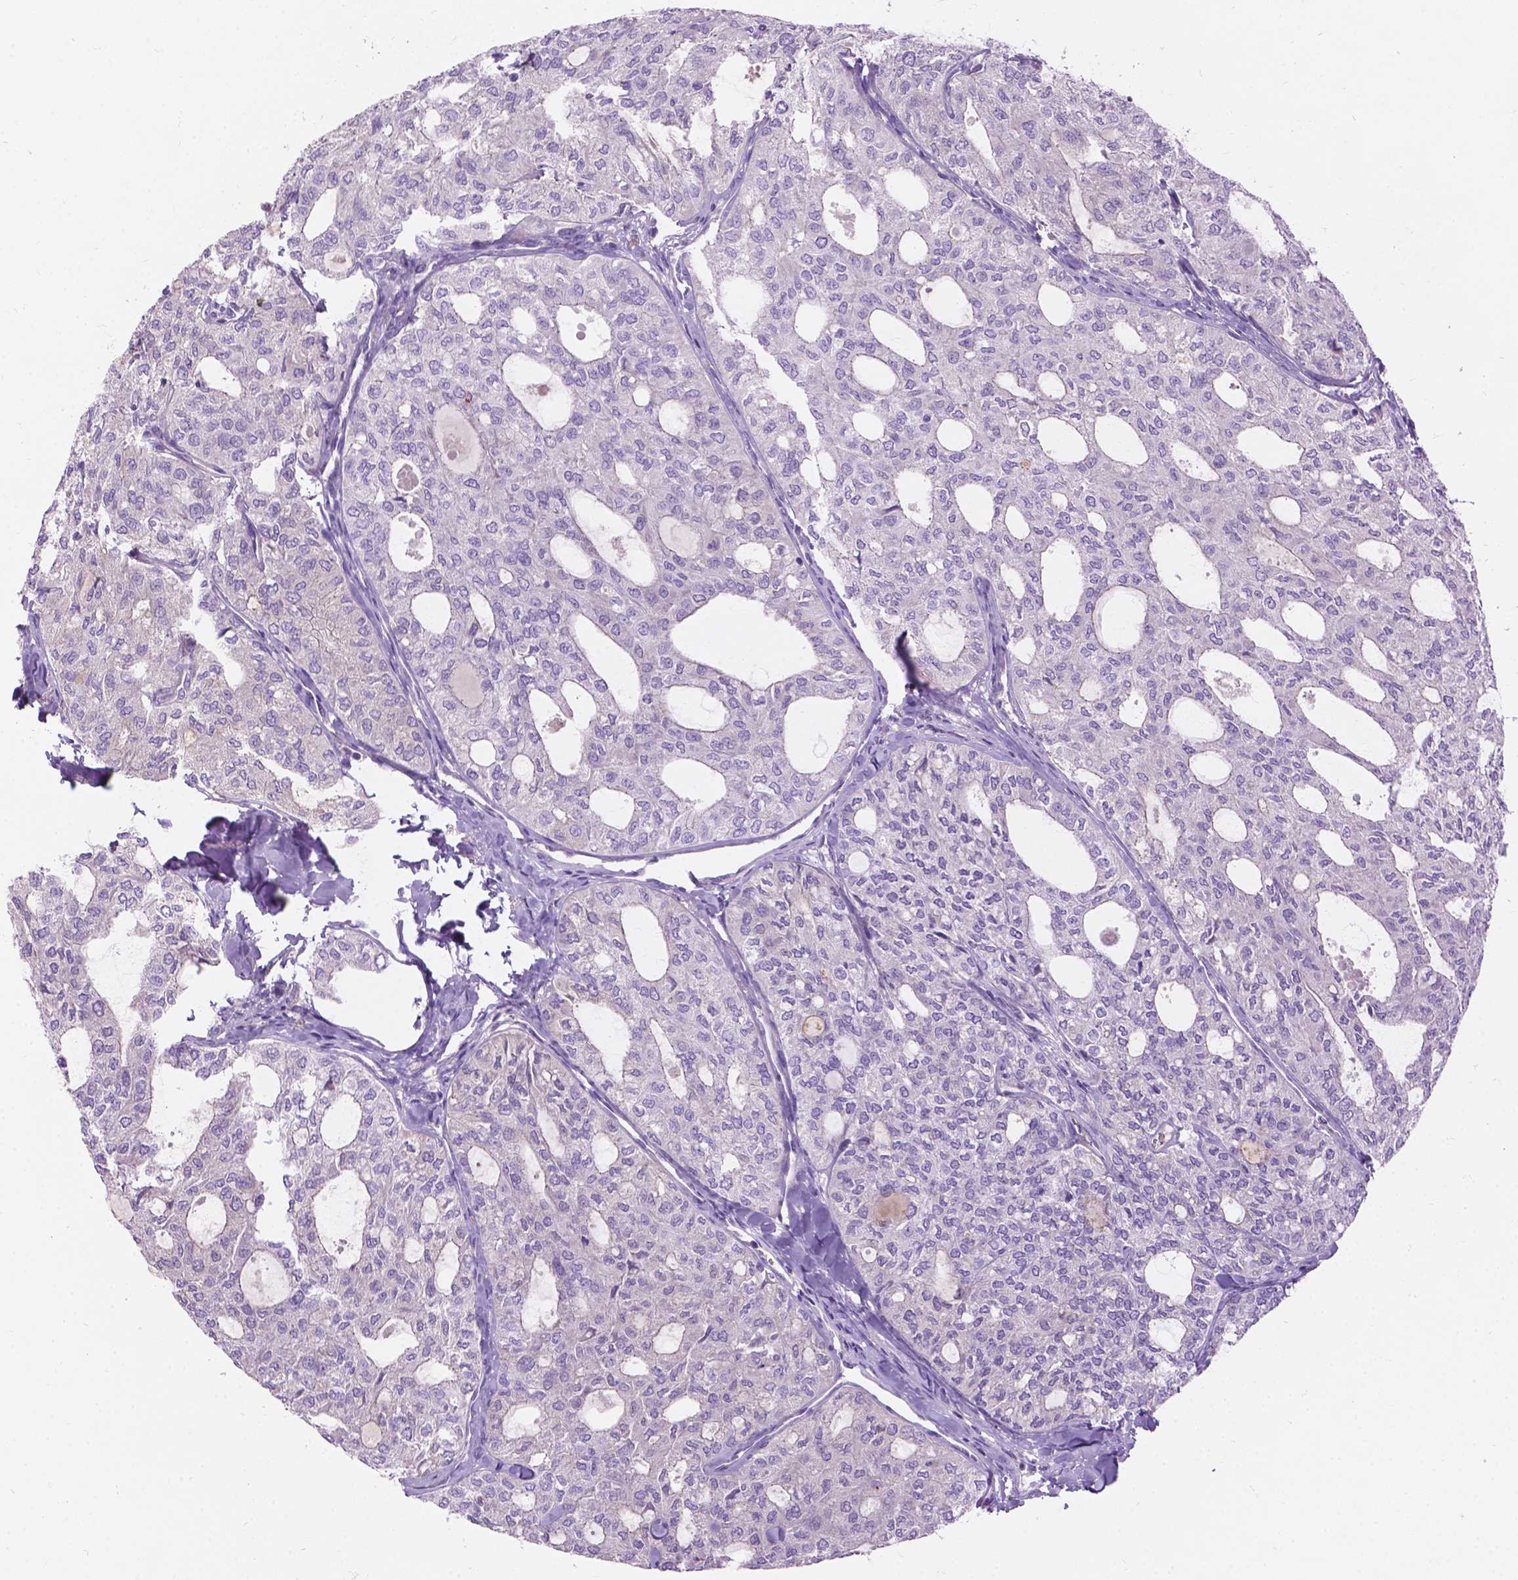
{"staining": {"intensity": "negative", "quantity": "none", "location": "none"}, "tissue": "thyroid cancer", "cell_type": "Tumor cells", "image_type": "cancer", "snomed": [{"axis": "morphology", "description": "Follicular adenoma carcinoma, NOS"}, {"axis": "topography", "description": "Thyroid gland"}], "caption": "This micrograph is of thyroid cancer (follicular adenoma carcinoma) stained with immunohistochemistry to label a protein in brown with the nuclei are counter-stained blue. There is no expression in tumor cells.", "gene": "NOXO1", "patient": {"sex": "male", "age": 75}}